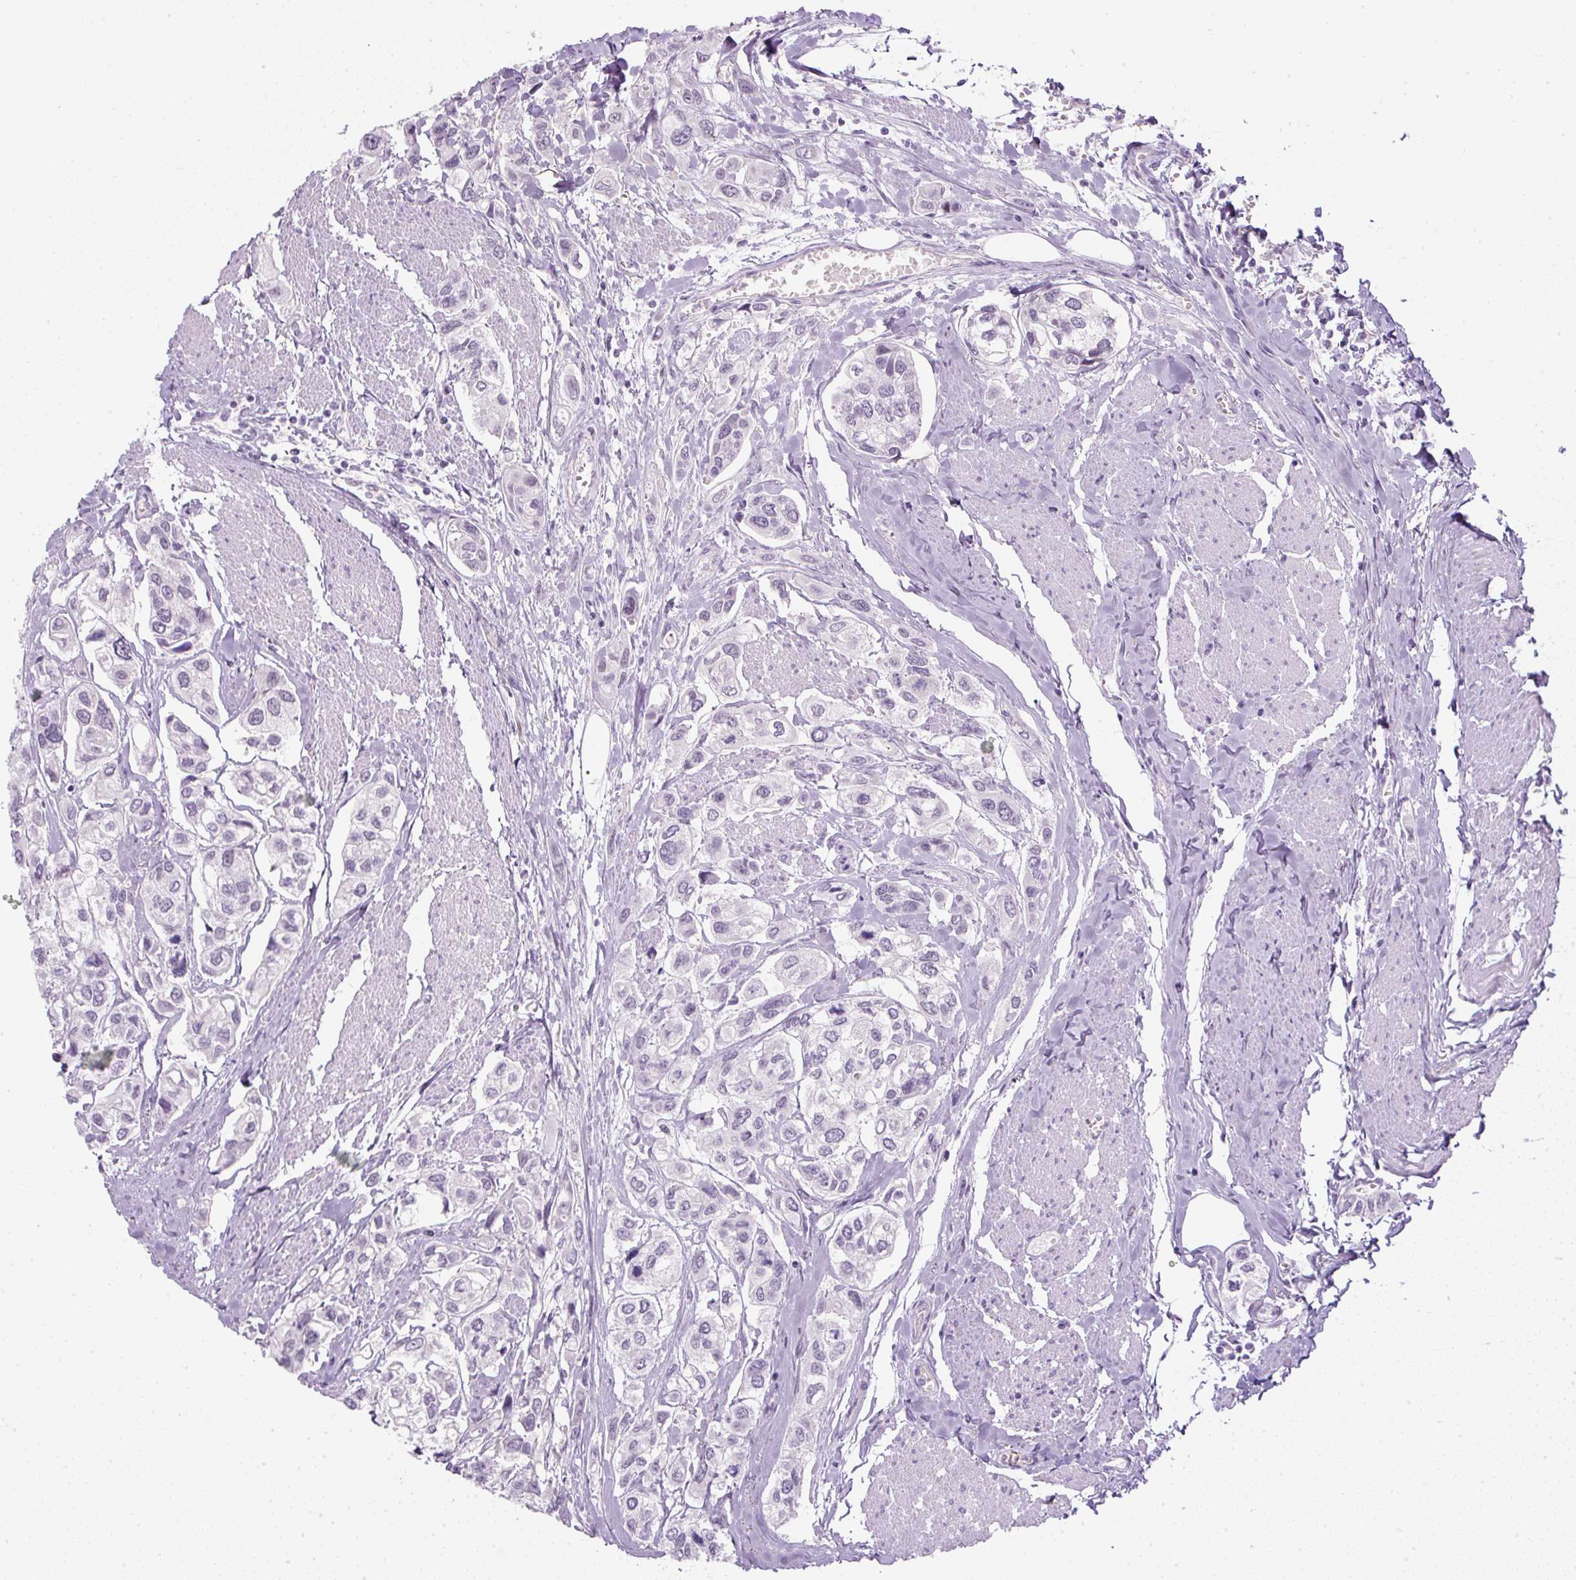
{"staining": {"intensity": "negative", "quantity": "none", "location": "none"}, "tissue": "urothelial cancer", "cell_type": "Tumor cells", "image_type": "cancer", "snomed": [{"axis": "morphology", "description": "Urothelial carcinoma, High grade"}, {"axis": "topography", "description": "Urinary bladder"}], "caption": "This is a histopathology image of IHC staining of urothelial cancer, which shows no staining in tumor cells. The staining was performed using DAB (3,3'-diaminobenzidine) to visualize the protein expression in brown, while the nuclei were stained in blue with hematoxylin (Magnification: 20x).", "gene": "FGFBP3", "patient": {"sex": "male", "age": 67}}